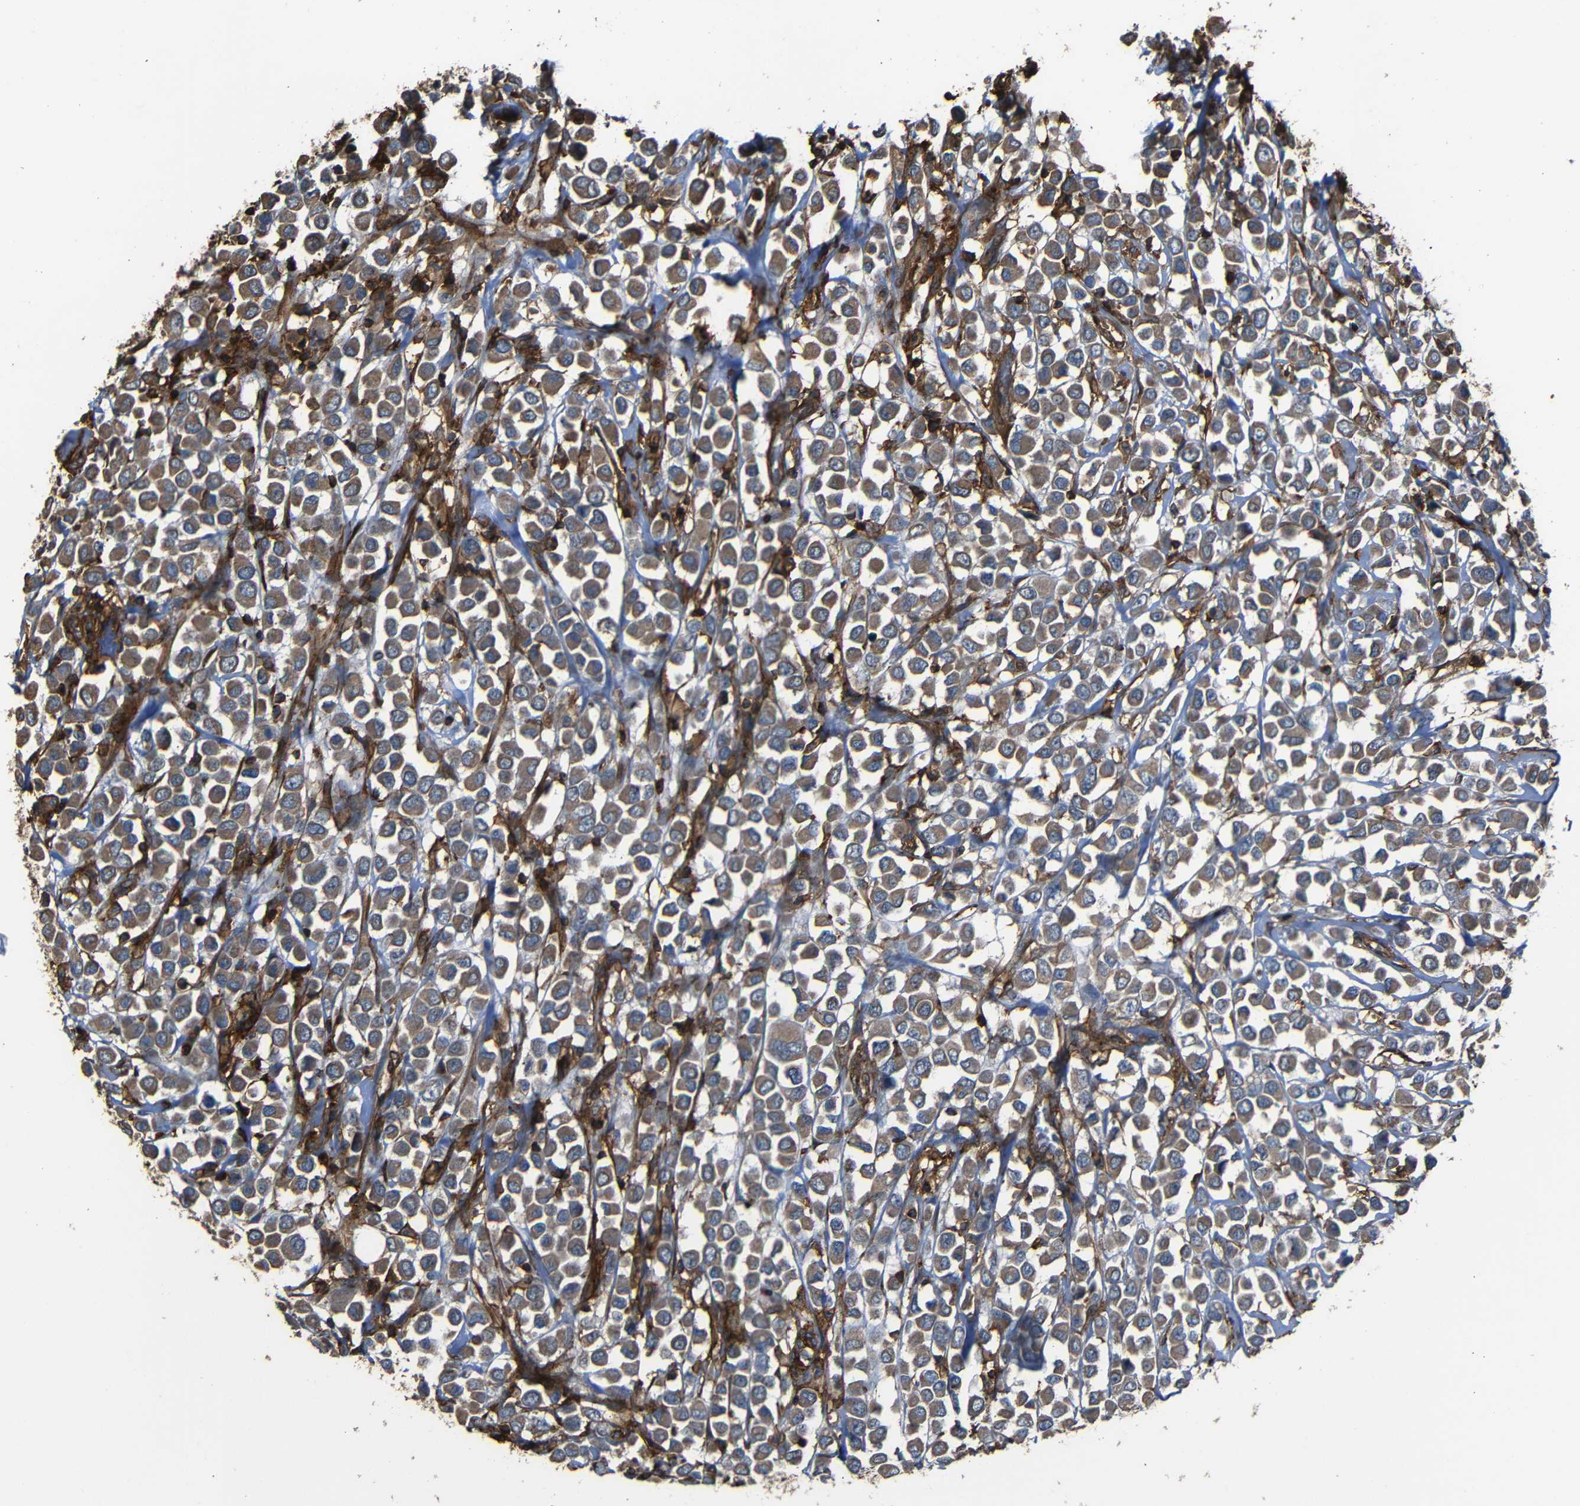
{"staining": {"intensity": "moderate", "quantity": ">75%", "location": "cytoplasmic/membranous"}, "tissue": "breast cancer", "cell_type": "Tumor cells", "image_type": "cancer", "snomed": [{"axis": "morphology", "description": "Duct carcinoma"}, {"axis": "topography", "description": "Breast"}], "caption": "Immunohistochemistry (IHC) micrograph of infiltrating ductal carcinoma (breast) stained for a protein (brown), which demonstrates medium levels of moderate cytoplasmic/membranous positivity in about >75% of tumor cells.", "gene": "ADGRE5", "patient": {"sex": "female", "age": 61}}